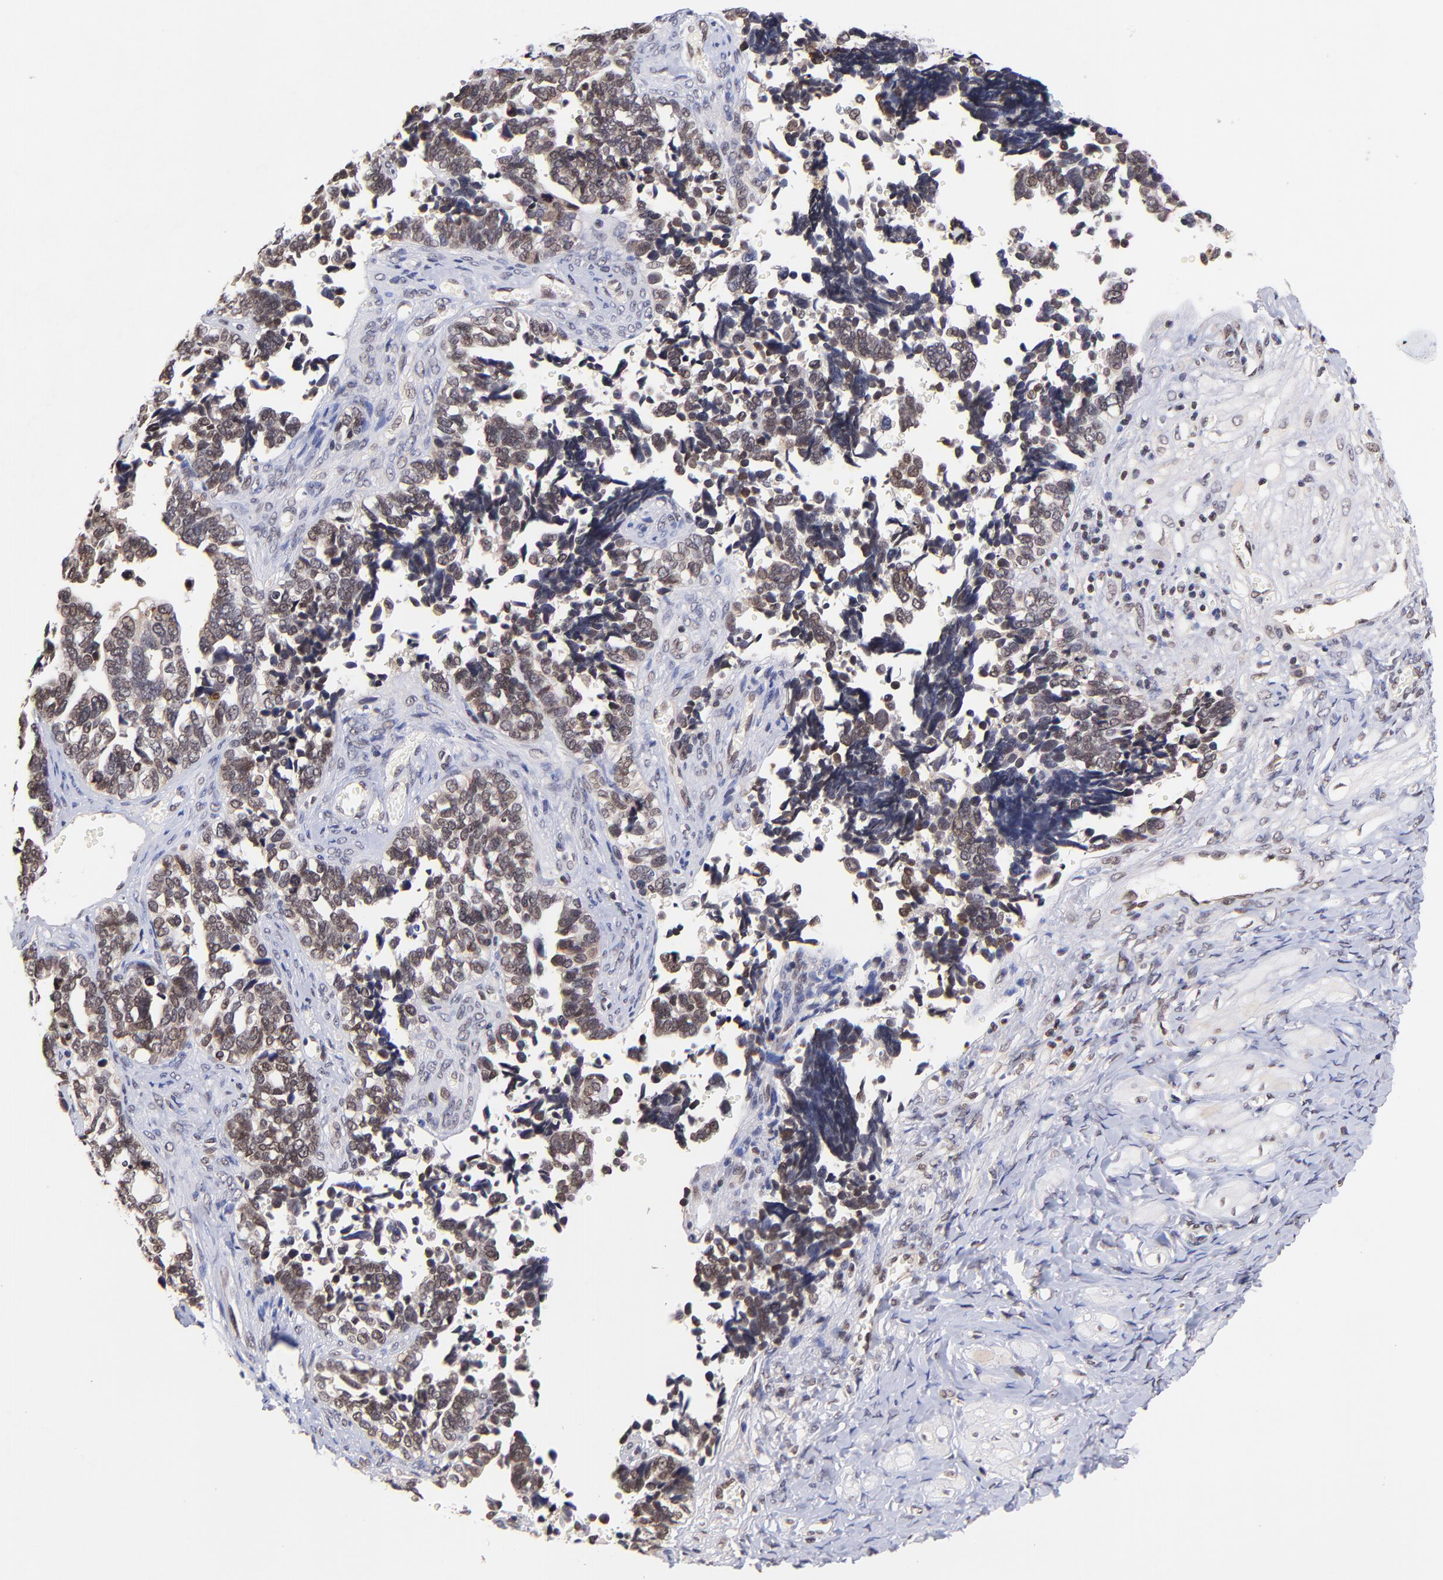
{"staining": {"intensity": "moderate", "quantity": ">75%", "location": "cytoplasmic/membranous,nuclear"}, "tissue": "ovarian cancer", "cell_type": "Tumor cells", "image_type": "cancer", "snomed": [{"axis": "morphology", "description": "Cystadenocarcinoma, serous, NOS"}, {"axis": "topography", "description": "Ovary"}], "caption": "Tumor cells reveal medium levels of moderate cytoplasmic/membranous and nuclear staining in about >75% of cells in human ovarian cancer.", "gene": "WDR25", "patient": {"sex": "female", "age": 77}}